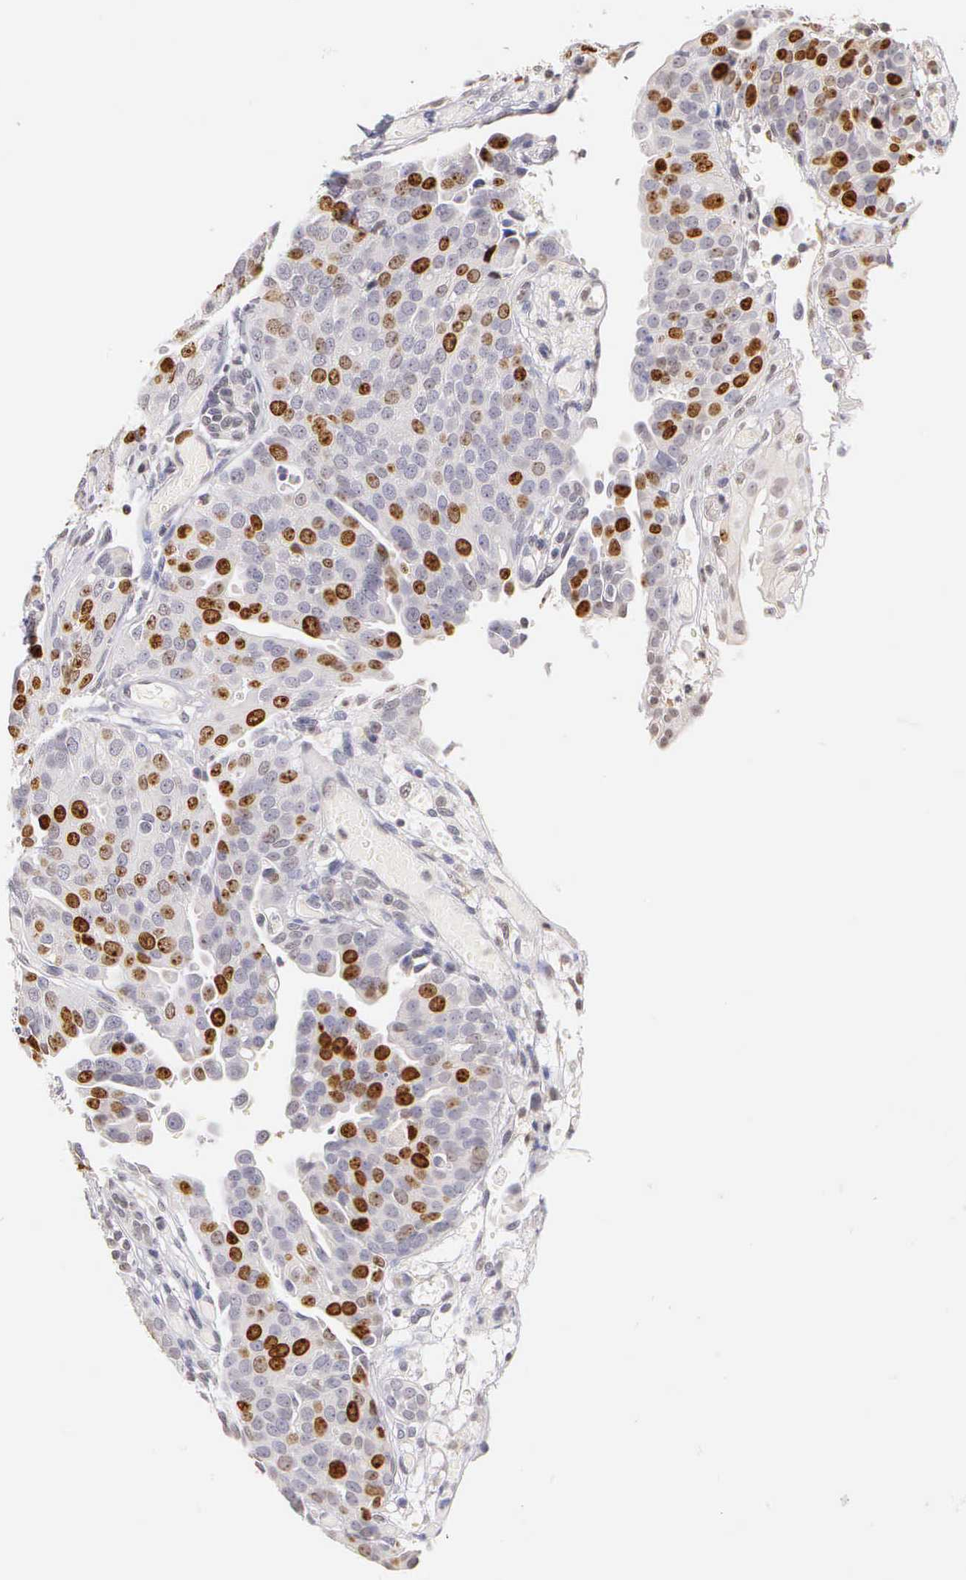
{"staining": {"intensity": "strong", "quantity": "25%-75%", "location": "nuclear"}, "tissue": "urothelial cancer", "cell_type": "Tumor cells", "image_type": "cancer", "snomed": [{"axis": "morphology", "description": "Urothelial carcinoma, High grade"}, {"axis": "topography", "description": "Urinary bladder"}], "caption": "Protein expression analysis of urothelial carcinoma (high-grade) reveals strong nuclear positivity in about 25%-75% of tumor cells.", "gene": "MKI67", "patient": {"sex": "male", "age": 78}}